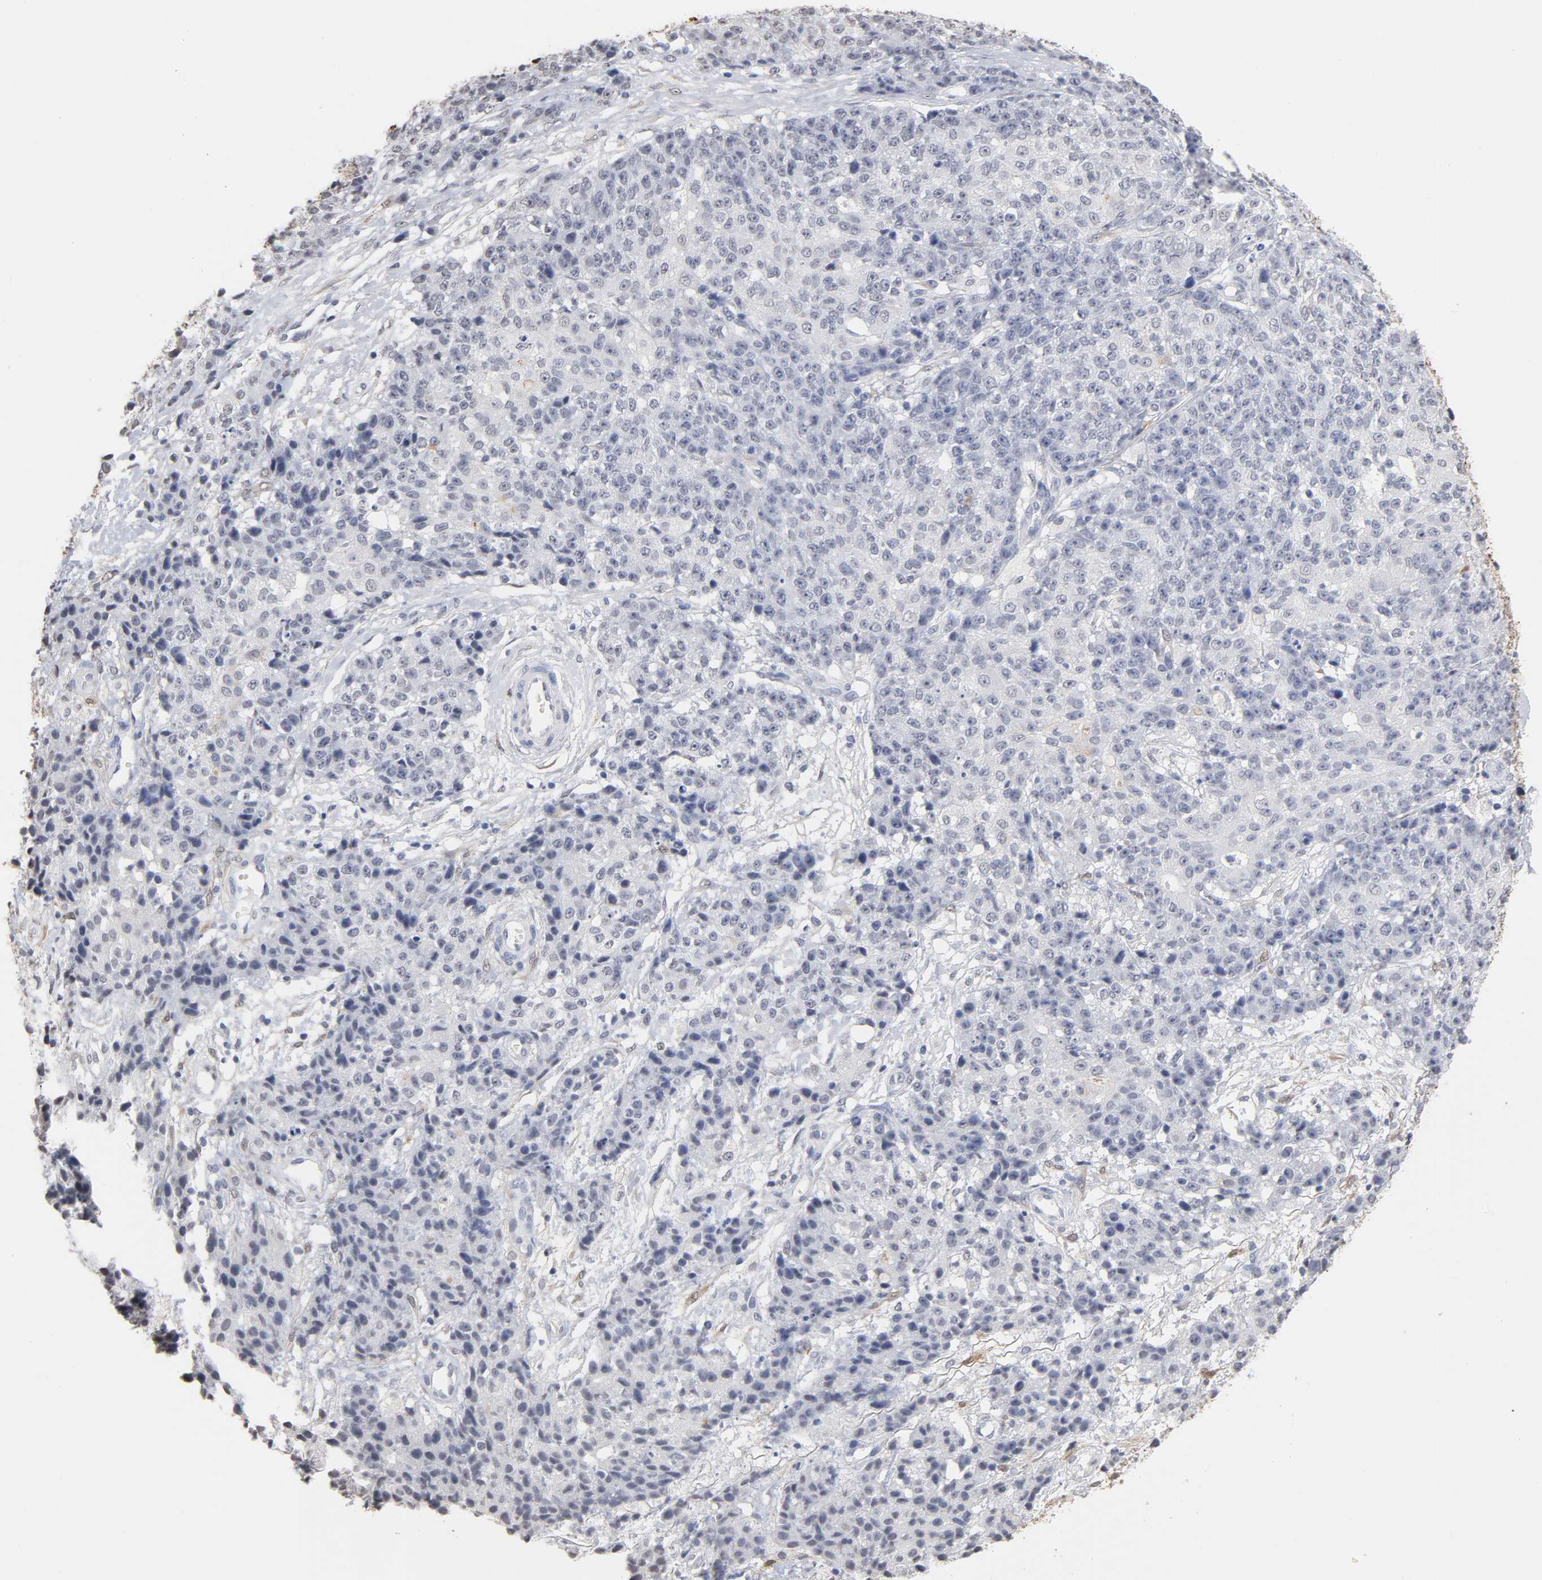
{"staining": {"intensity": "weak", "quantity": "<25%", "location": "cytoplasmic/membranous,nuclear"}, "tissue": "ovarian cancer", "cell_type": "Tumor cells", "image_type": "cancer", "snomed": [{"axis": "morphology", "description": "Carcinoma, endometroid"}, {"axis": "topography", "description": "Ovary"}], "caption": "Immunohistochemistry (IHC) photomicrograph of human ovarian endometroid carcinoma stained for a protein (brown), which exhibits no staining in tumor cells.", "gene": "CRABP2", "patient": {"sex": "female", "age": 42}}